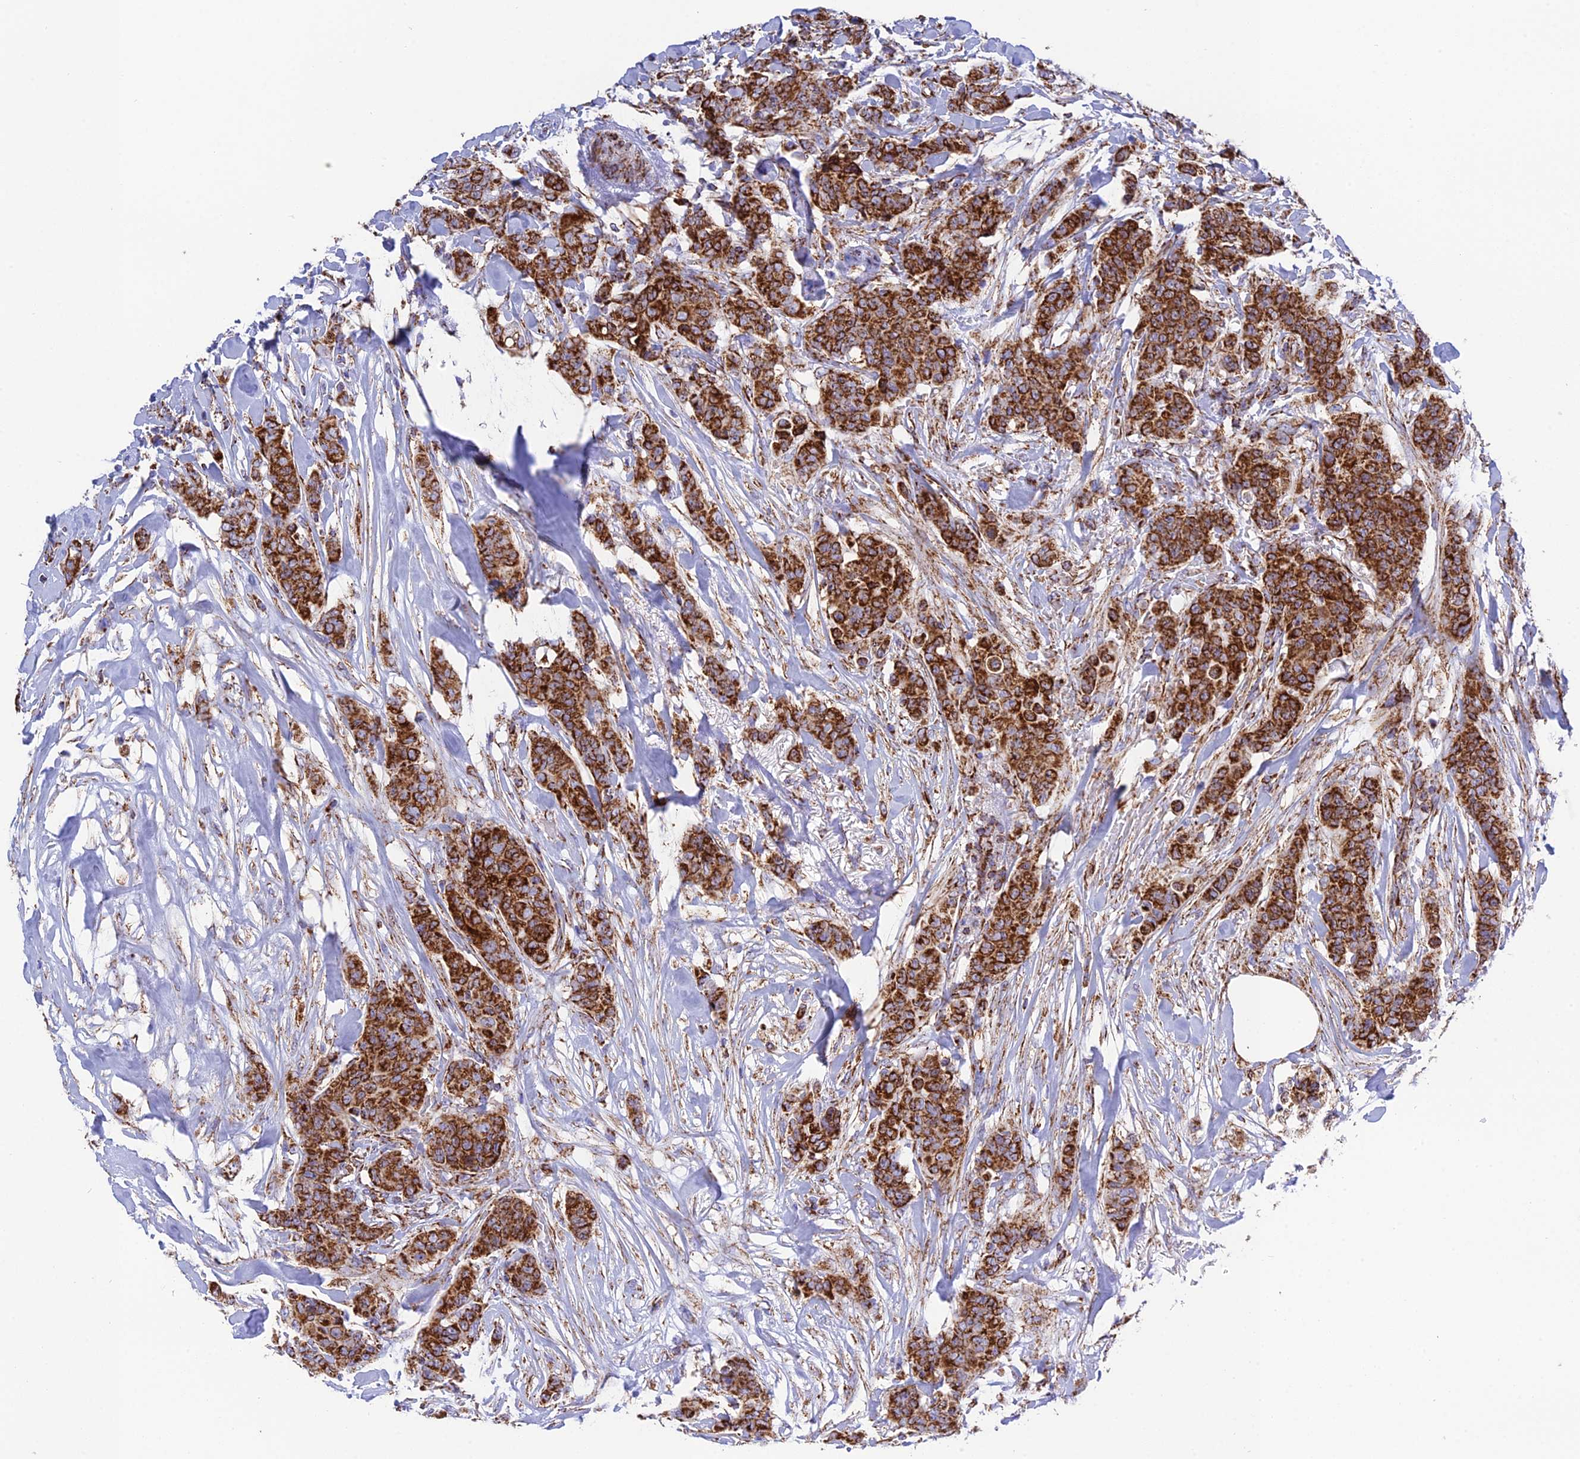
{"staining": {"intensity": "strong", "quantity": ">75%", "location": "cytoplasmic/membranous"}, "tissue": "breast cancer", "cell_type": "Tumor cells", "image_type": "cancer", "snomed": [{"axis": "morphology", "description": "Duct carcinoma"}, {"axis": "topography", "description": "Breast"}], "caption": "Immunohistochemistry photomicrograph of human invasive ductal carcinoma (breast) stained for a protein (brown), which shows high levels of strong cytoplasmic/membranous expression in approximately >75% of tumor cells.", "gene": "CHCHD3", "patient": {"sex": "female", "age": 40}}